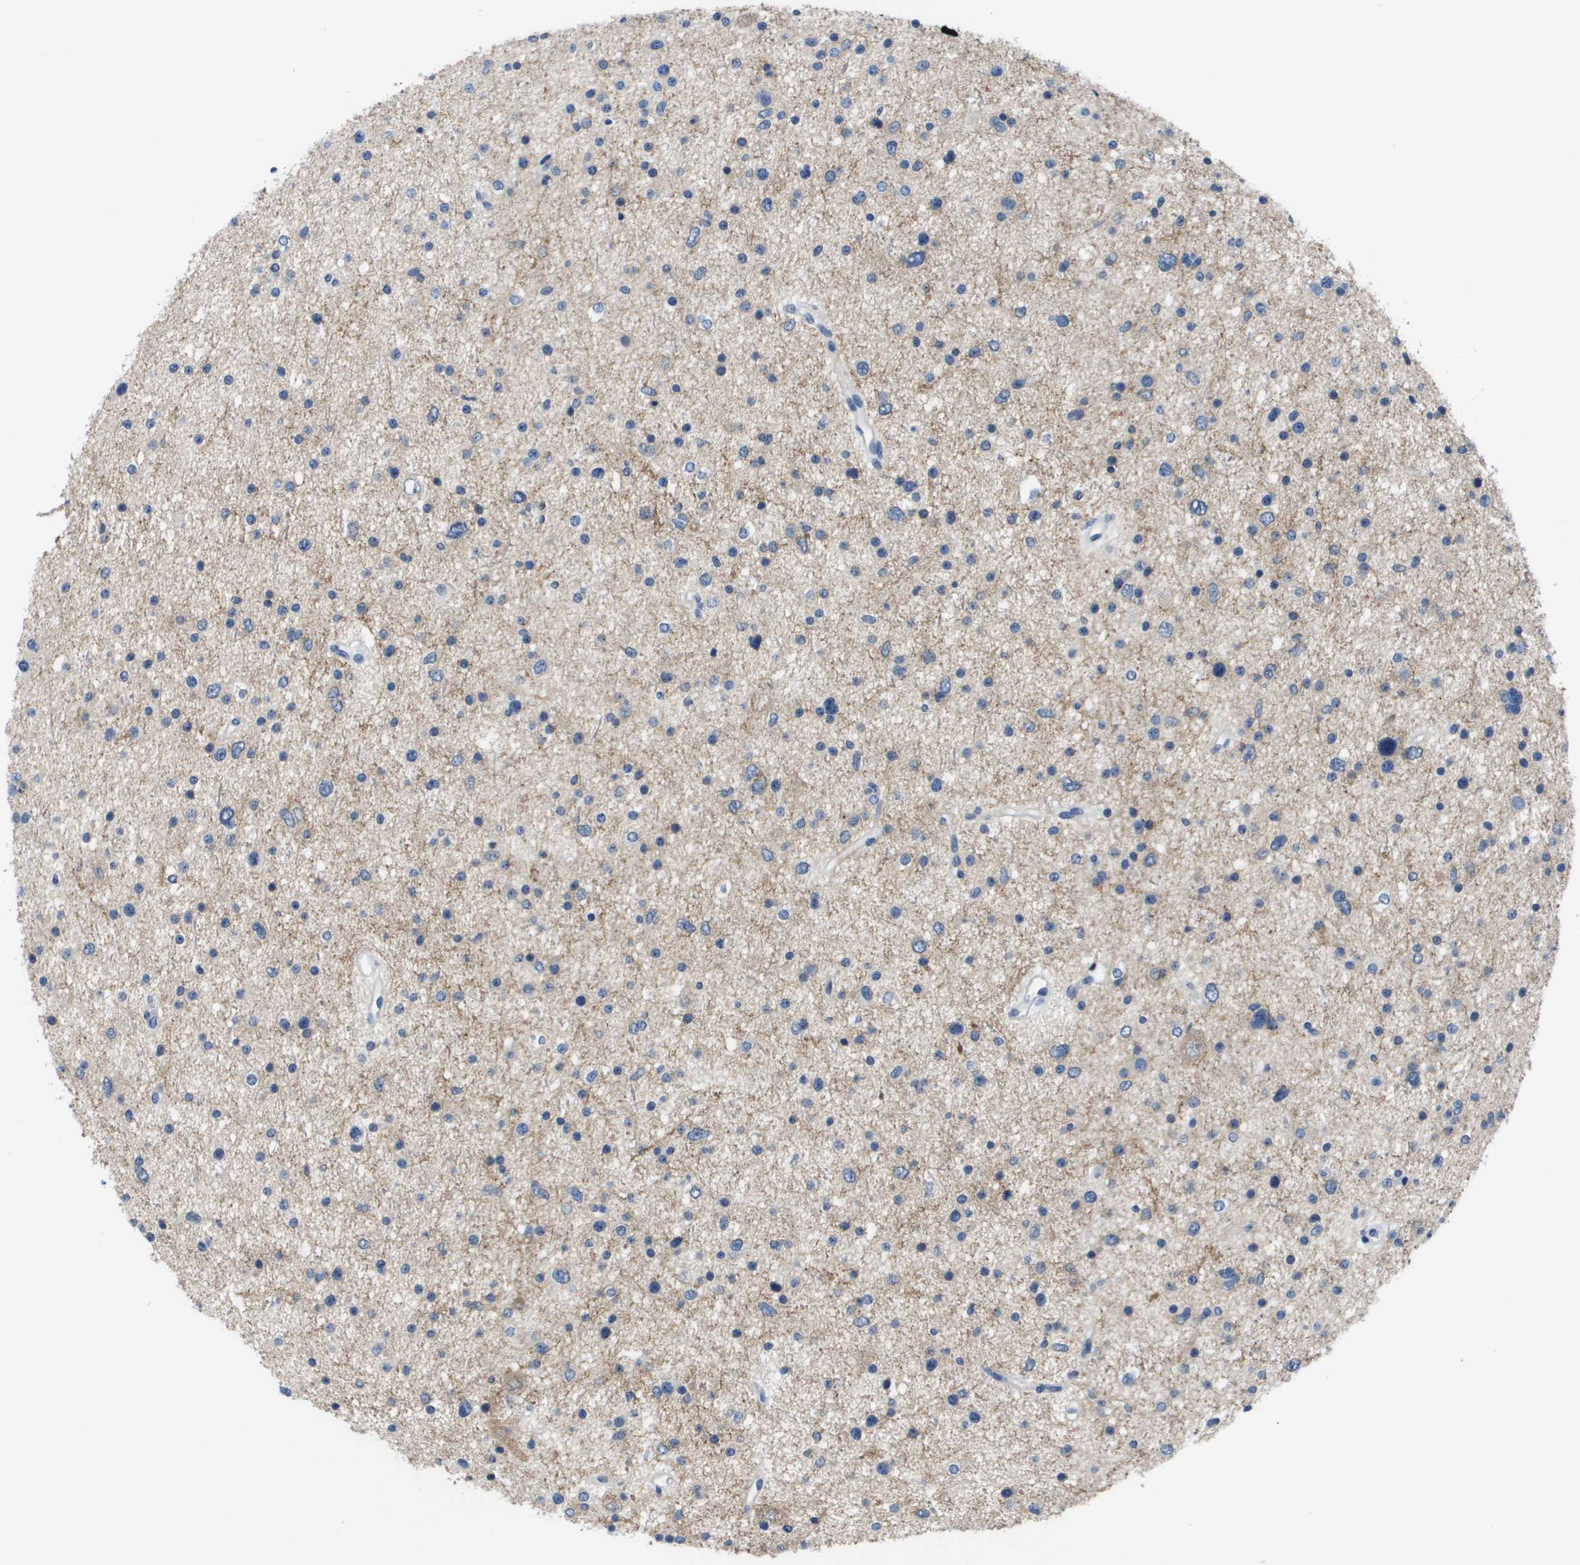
{"staining": {"intensity": "negative", "quantity": "none", "location": "none"}, "tissue": "glioma", "cell_type": "Tumor cells", "image_type": "cancer", "snomed": [{"axis": "morphology", "description": "Glioma, malignant, Low grade"}, {"axis": "topography", "description": "Brain"}], "caption": "Tumor cells show no significant protein positivity in low-grade glioma (malignant).", "gene": "NCS1", "patient": {"sex": "female", "age": 37}}